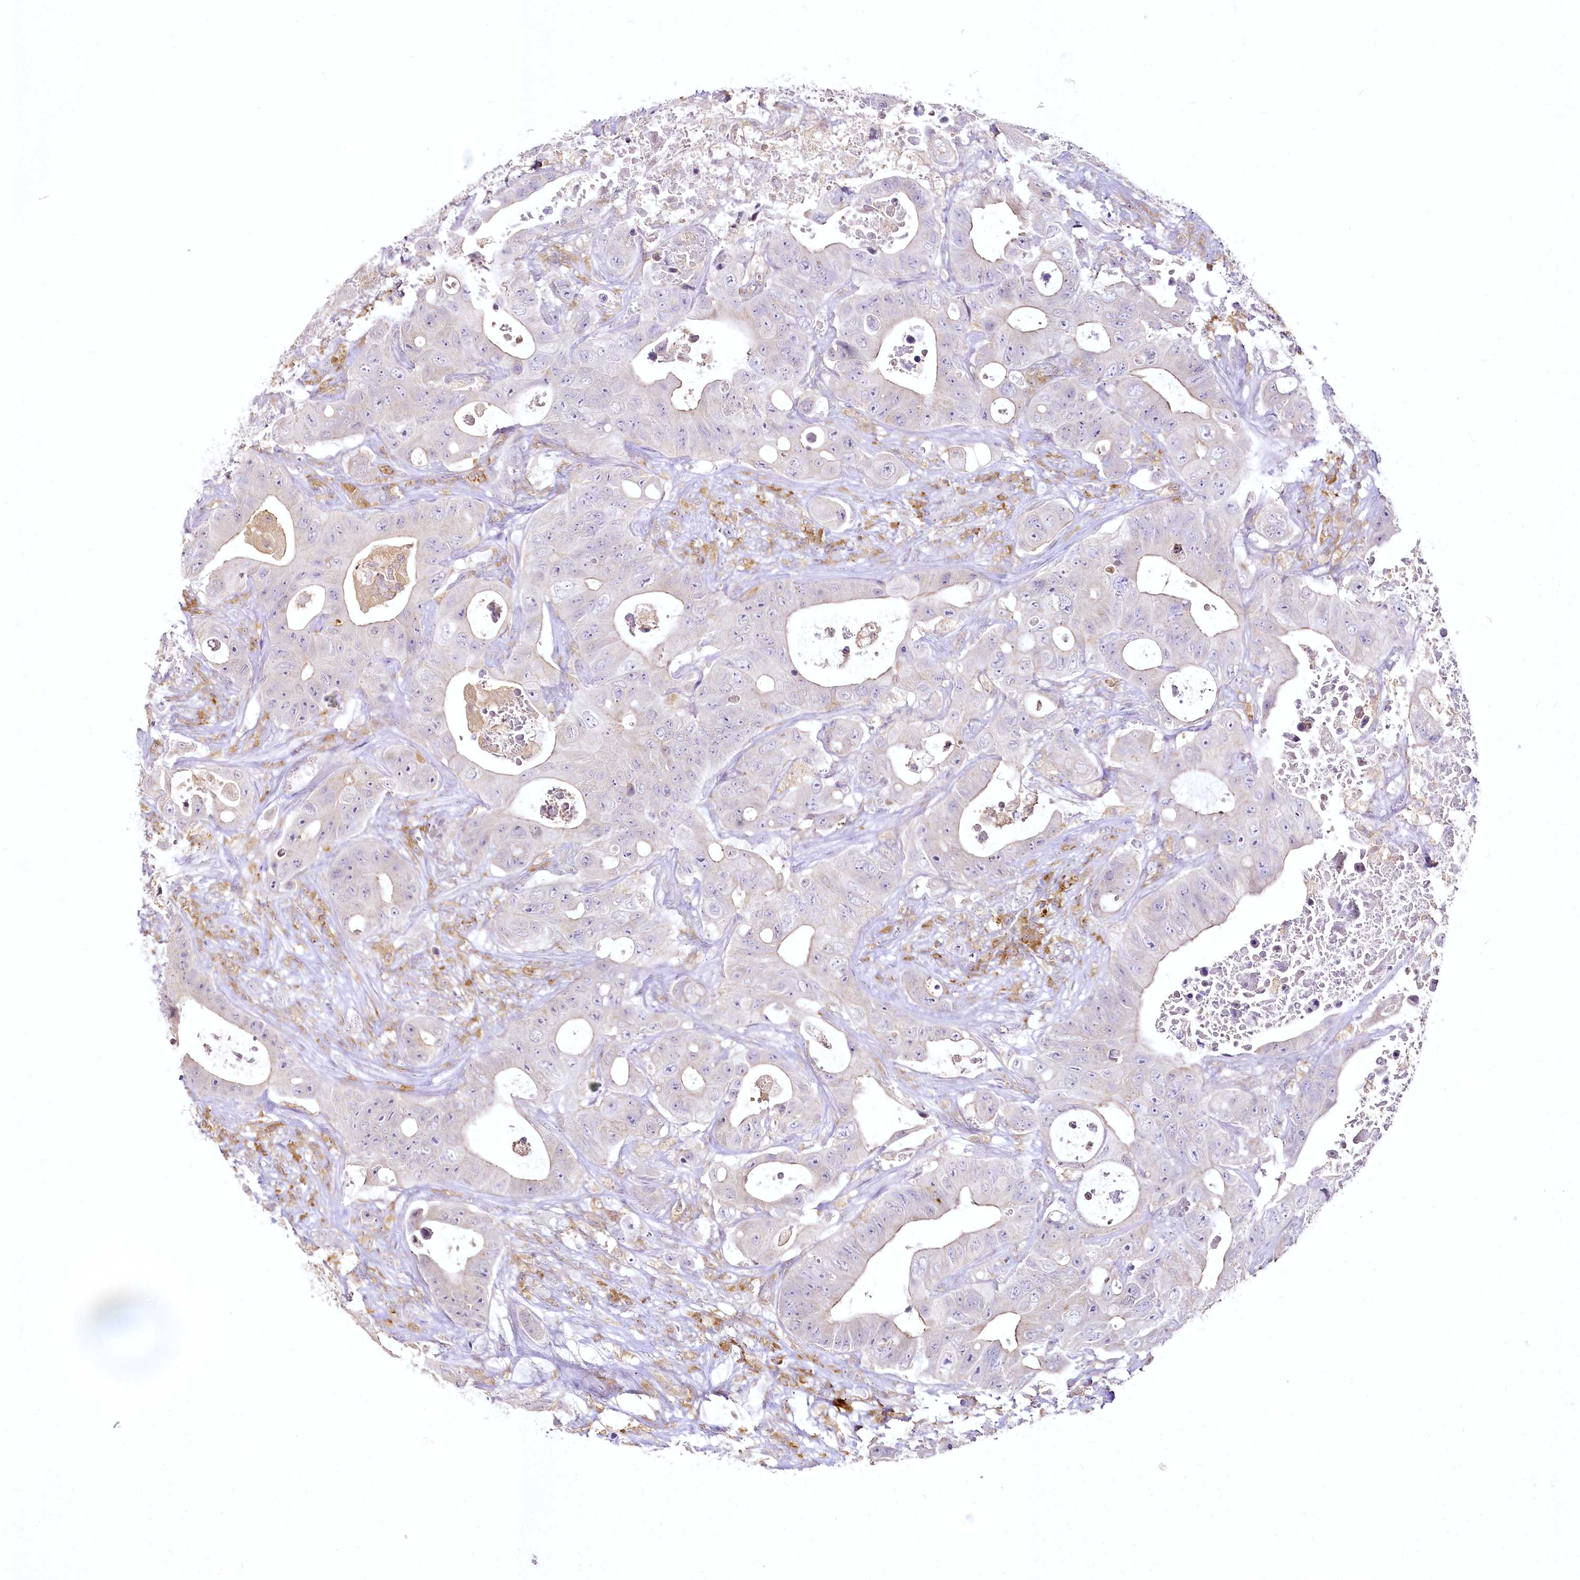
{"staining": {"intensity": "negative", "quantity": "none", "location": "none"}, "tissue": "colorectal cancer", "cell_type": "Tumor cells", "image_type": "cancer", "snomed": [{"axis": "morphology", "description": "Adenocarcinoma, NOS"}, {"axis": "topography", "description": "Colon"}], "caption": "Histopathology image shows no protein staining in tumor cells of colorectal cancer tissue. (DAB (3,3'-diaminobenzidine) immunohistochemistry visualized using brightfield microscopy, high magnification).", "gene": "DOCK2", "patient": {"sex": "female", "age": 46}}